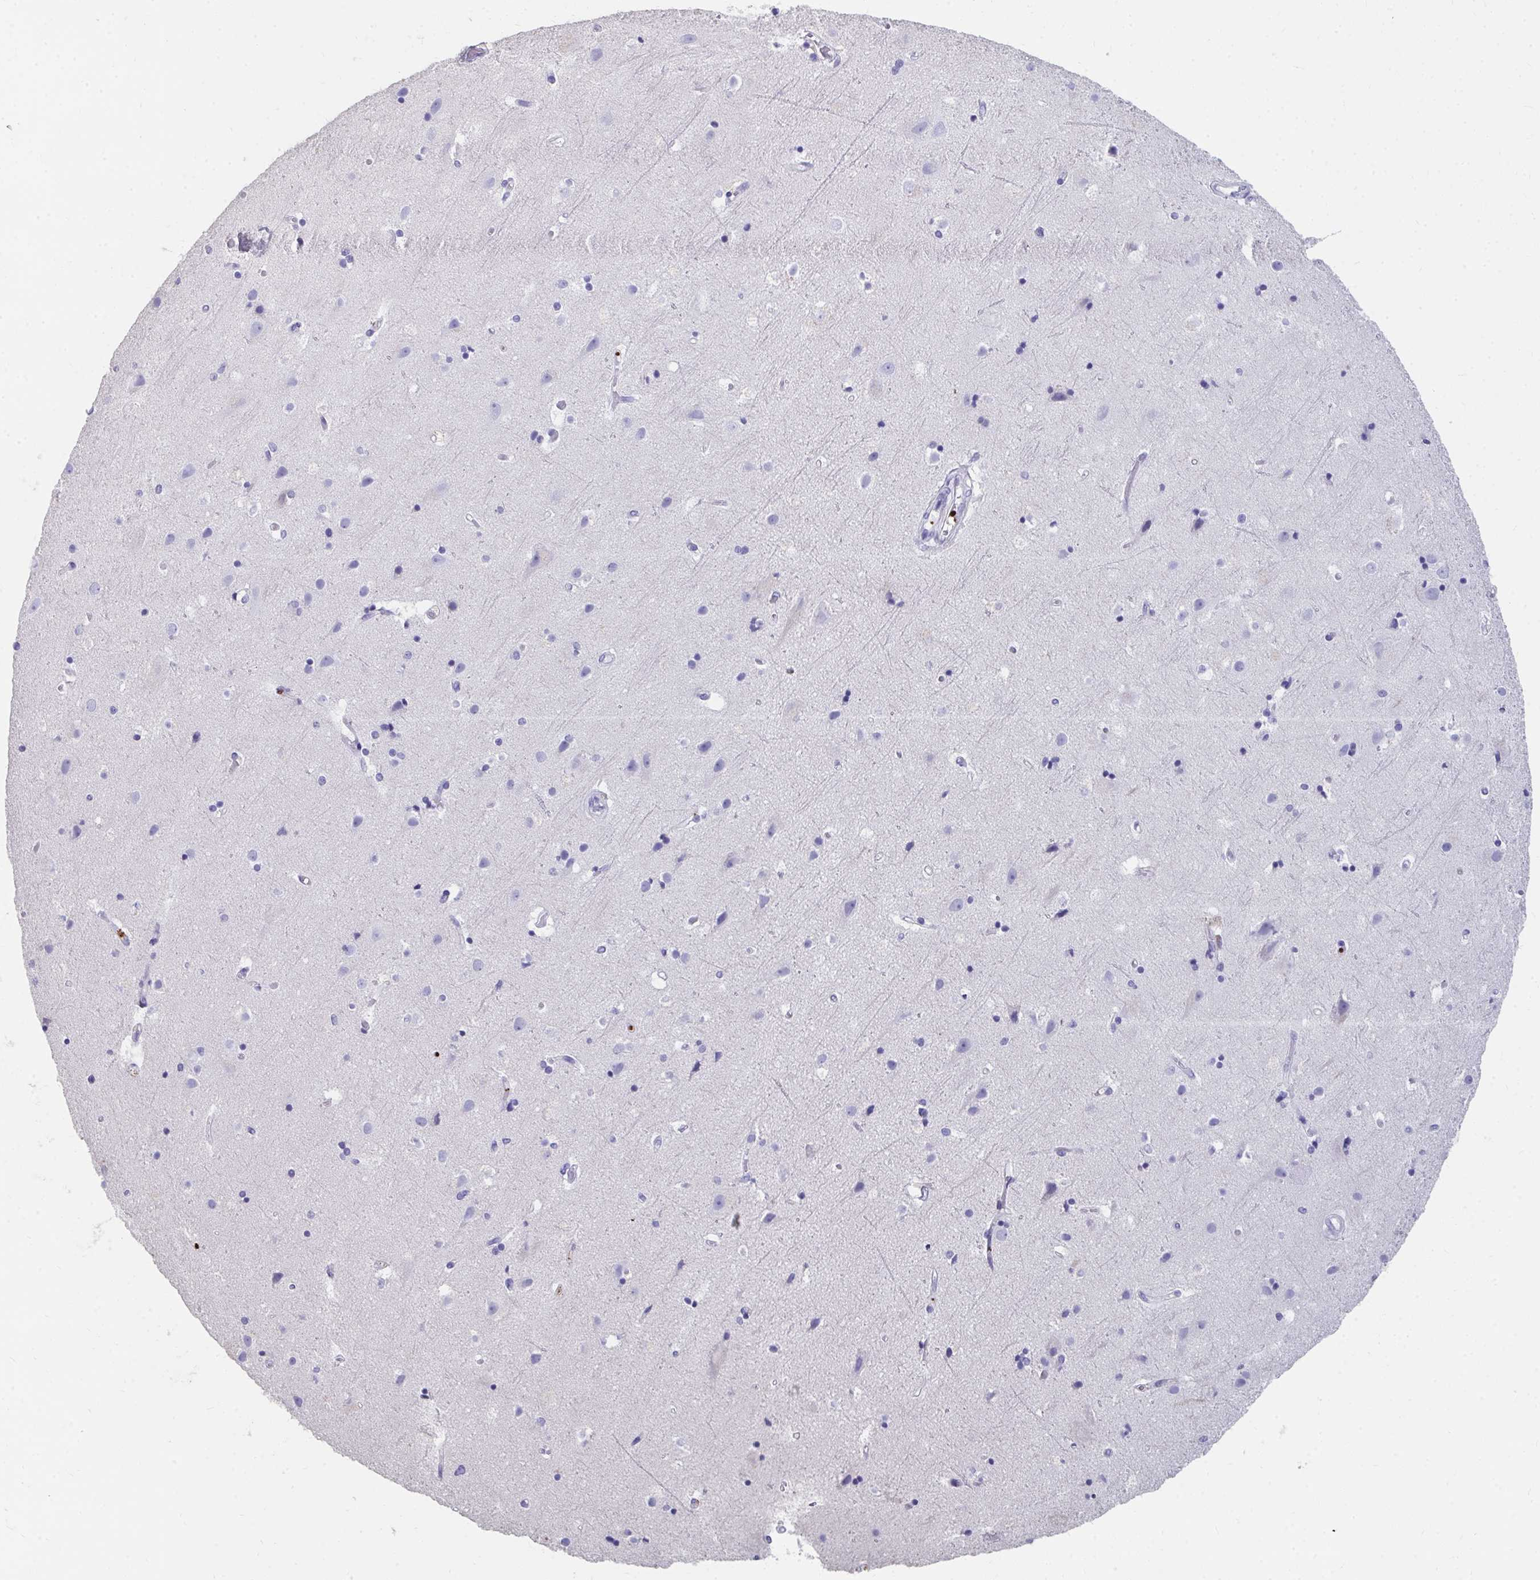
{"staining": {"intensity": "negative", "quantity": "none", "location": "none"}, "tissue": "cerebral cortex", "cell_type": "Endothelial cells", "image_type": "normal", "snomed": [{"axis": "morphology", "description": "Normal tissue, NOS"}, {"axis": "topography", "description": "Cerebral cortex"}], "caption": "A high-resolution histopathology image shows immunohistochemistry (IHC) staining of normal cerebral cortex, which displays no significant expression in endothelial cells. The staining was performed using DAB to visualize the protein expression in brown, while the nuclei were stained in blue with hematoxylin (Magnification: 20x).", "gene": "HGD", "patient": {"sex": "female", "age": 52}}